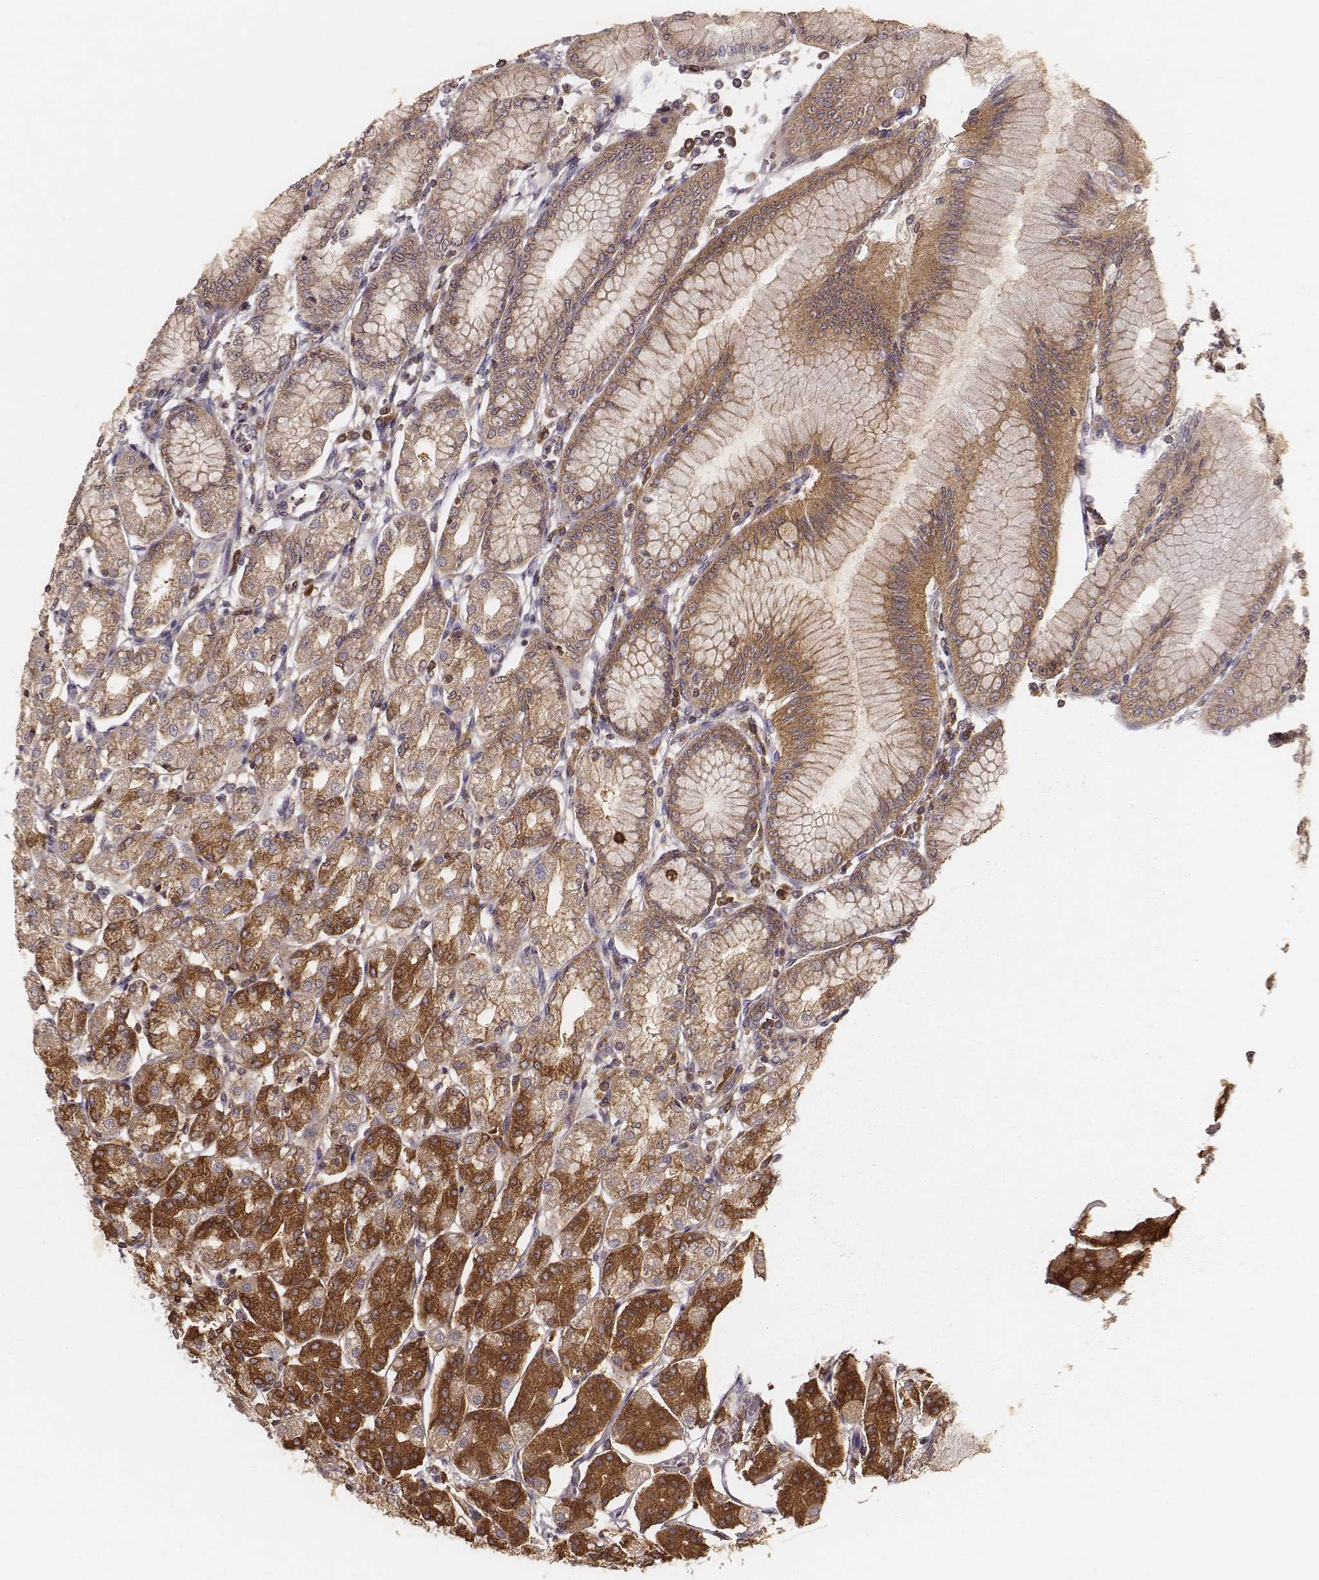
{"staining": {"intensity": "moderate", "quantity": ">75%", "location": "cytoplasmic/membranous"}, "tissue": "stomach", "cell_type": "Glandular cells", "image_type": "normal", "snomed": [{"axis": "morphology", "description": "Normal tissue, NOS"}, {"axis": "topography", "description": "Skeletal muscle"}, {"axis": "topography", "description": "Stomach"}], "caption": "About >75% of glandular cells in normal stomach reveal moderate cytoplasmic/membranous protein expression as visualized by brown immunohistochemical staining.", "gene": "CARS1", "patient": {"sex": "female", "age": 57}}